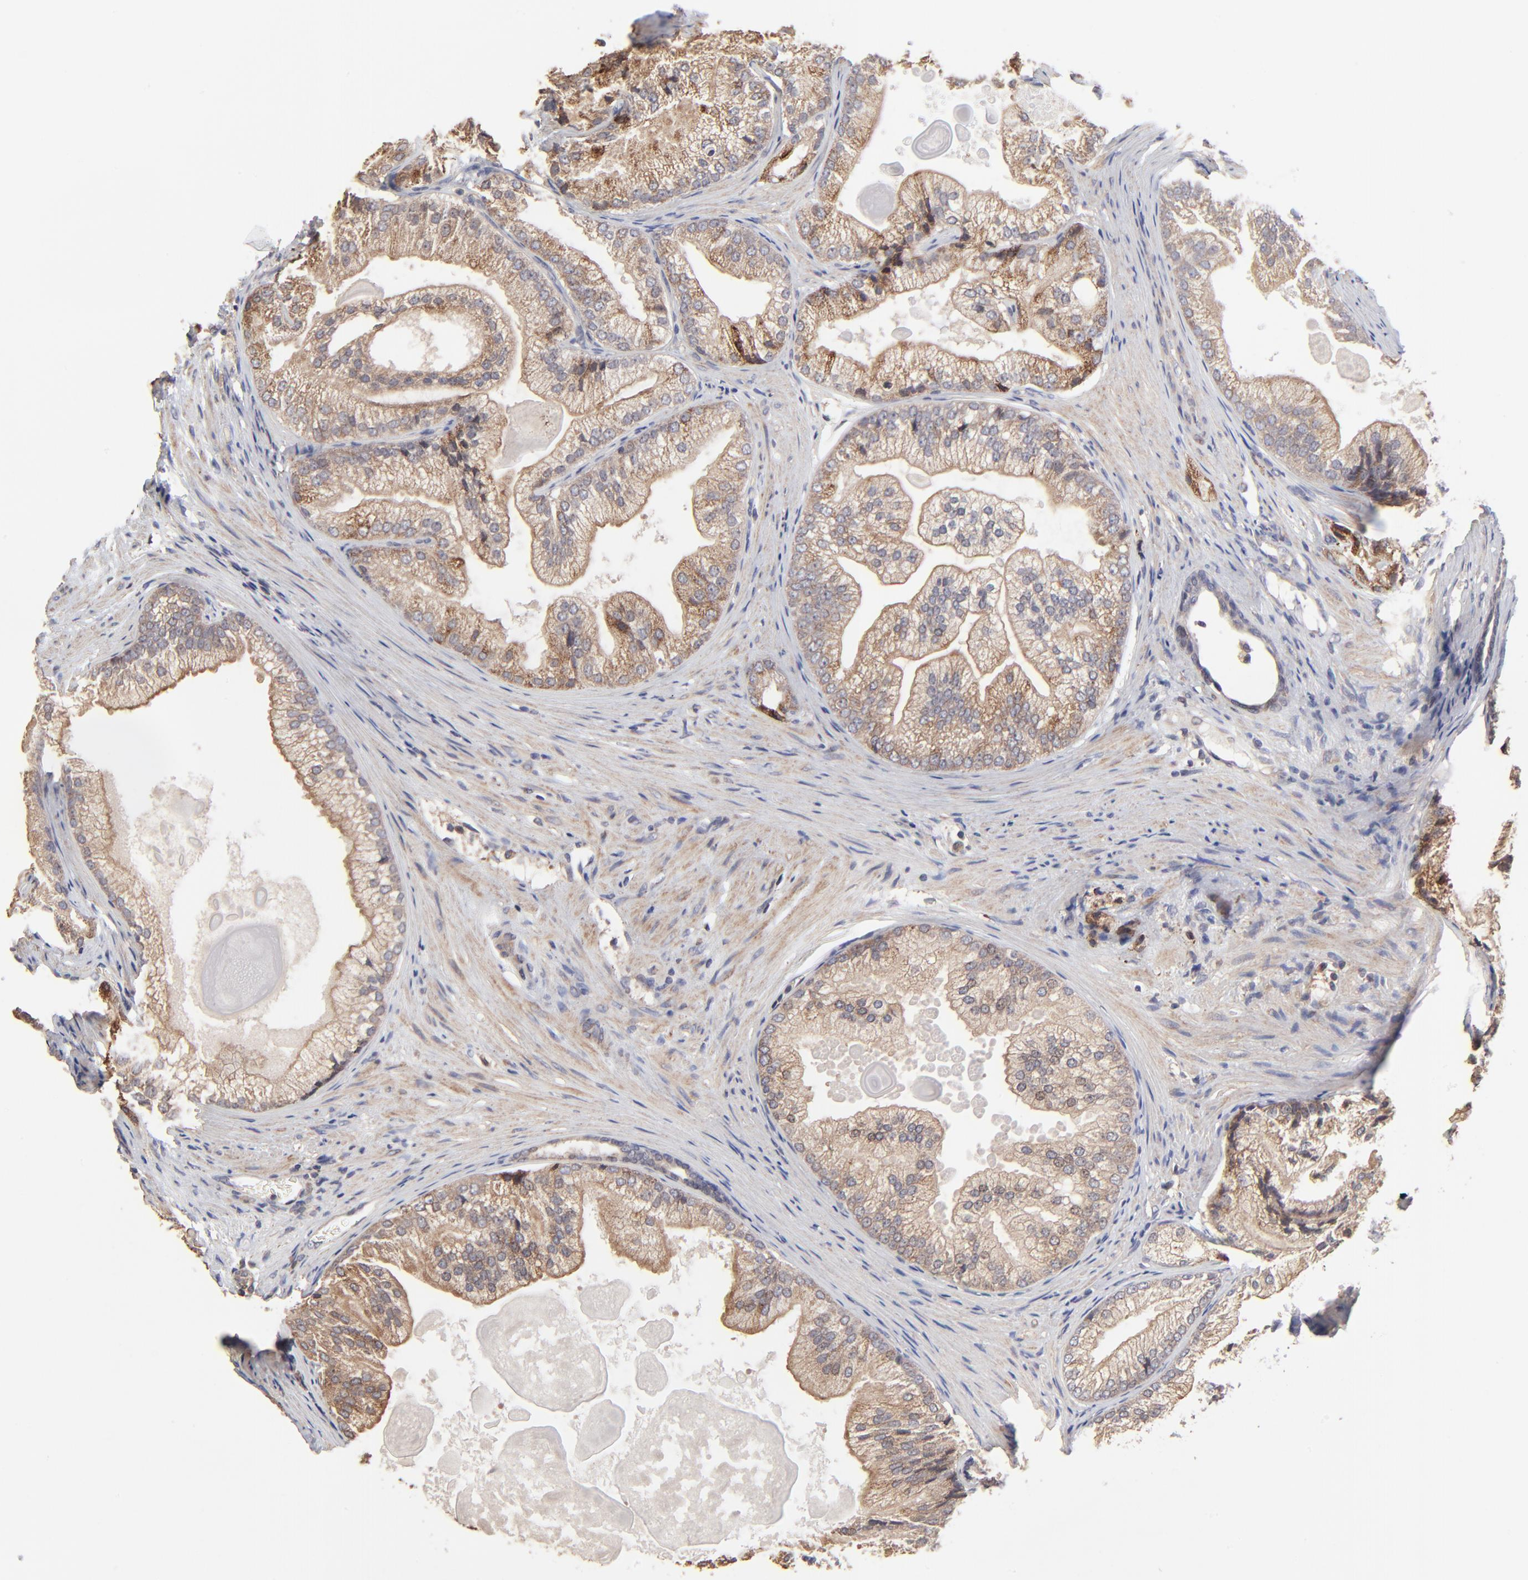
{"staining": {"intensity": "moderate", "quantity": ">75%", "location": "cytoplasmic/membranous"}, "tissue": "prostate cancer", "cell_type": "Tumor cells", "image_type": "cancer", "snomed": [{"axis": "morphology", "description": "Adenocarcinoma, Low grade"}, {"axis": "topography", "description": "Prostate"}], "caption": "Tumor cells demonstrate medium levels of moderate cytoplasmic/membranous expression in approximately >75% of cells in low-grade adenocarcinoma (prostate).", "gene": "ELP2", "patient": {"sex": "male", "age": 69}}